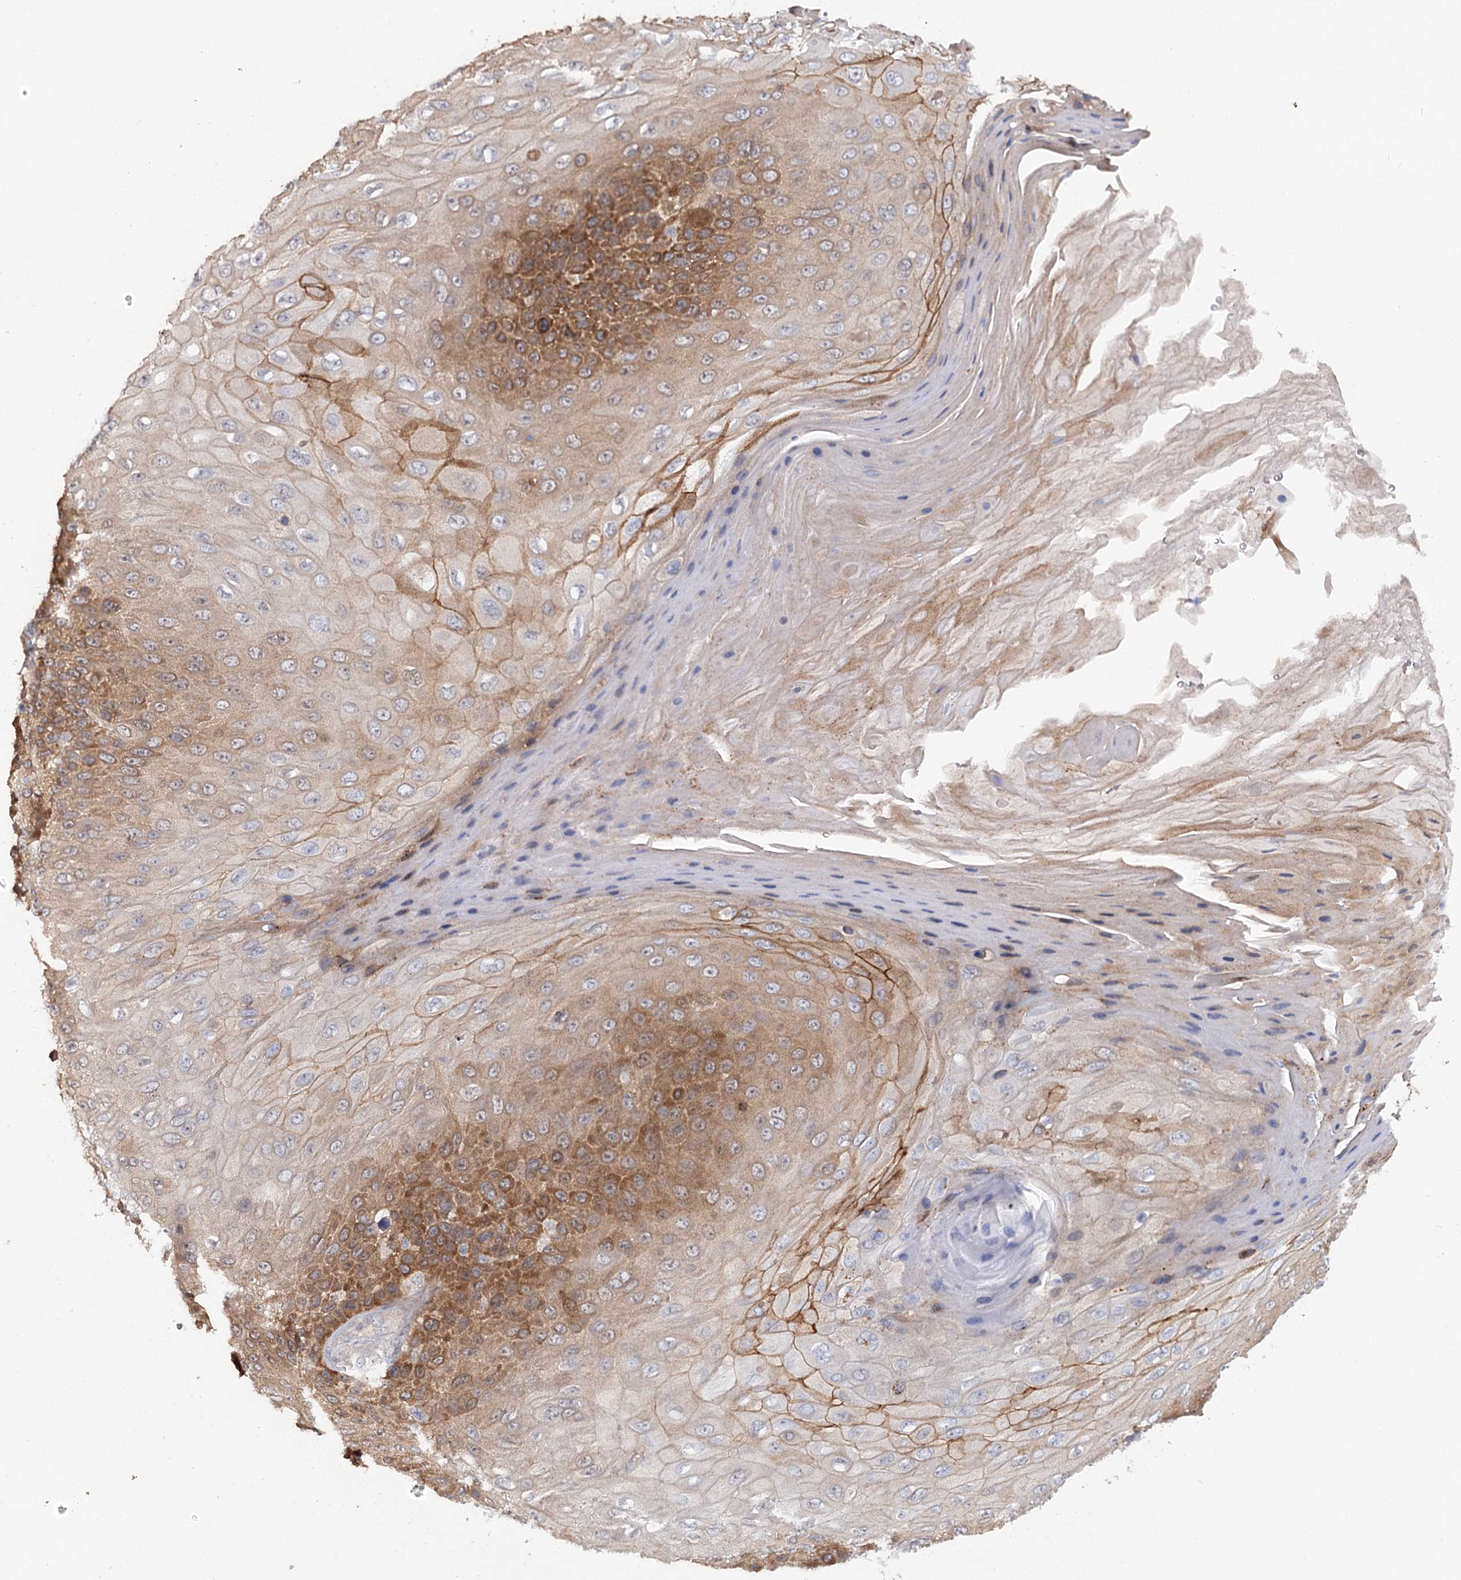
{"staining": {"intensity": "moderate", "quantity": ">75%", "location": "cytoplasmic/membranous"}, "tissue": "skin cancer", "cell_type": "Tumor cells", "image_type": "cancer", "snomed": [{"axis": "morphology", "description": "Squamous cell carcinoma, NOS"}, {"axis": "topography", "description": "Skin"}], "caption": "Squamous cell carcinoma (skin) tissue shows moderate cytoplasmic/membranous expression in about >75% of tumor cells, visualized by immunohistochemistry.", "gene": "MAP3K13", "patient": {"sex": "female", "age": 88}}